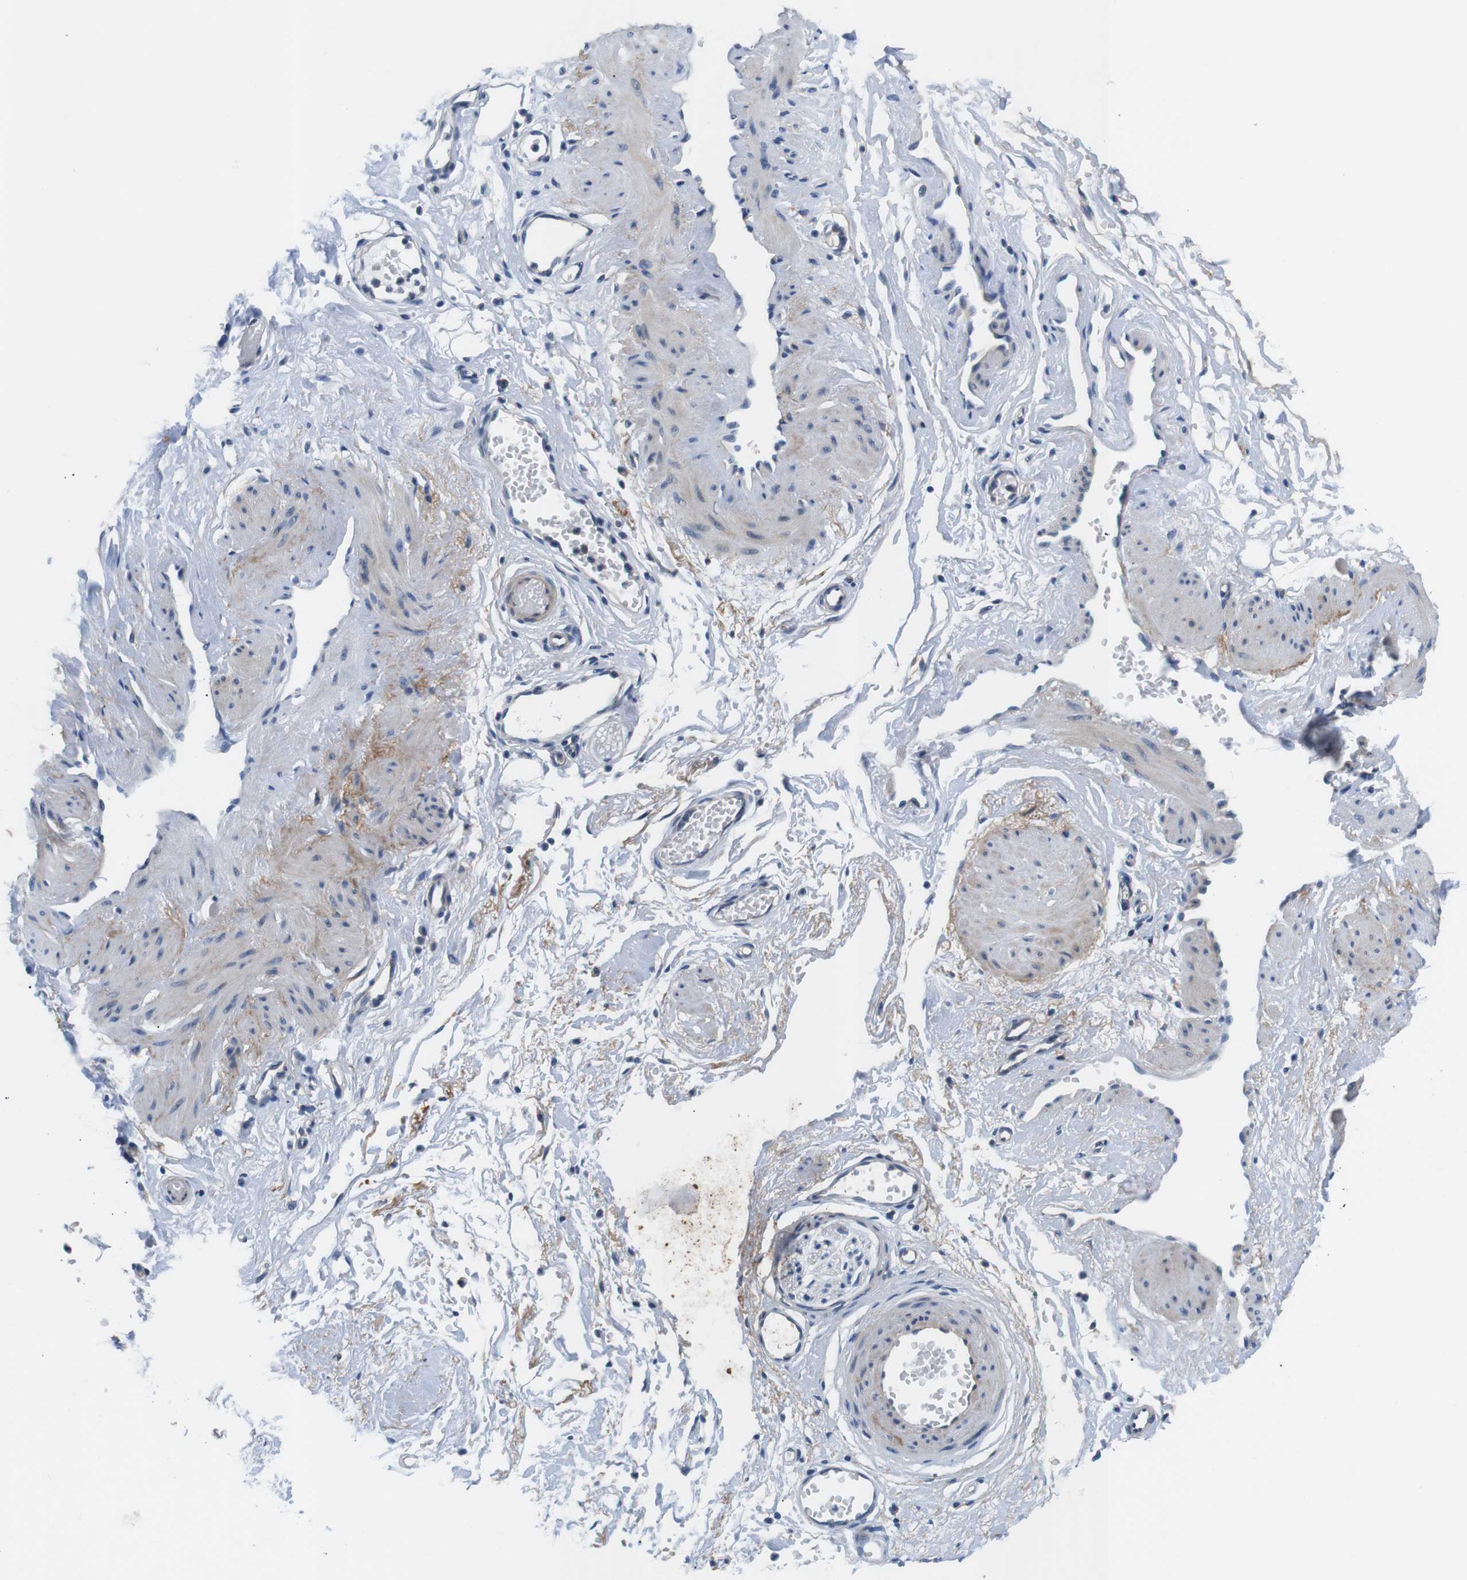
{"staining": {"intensity": "negative", "quantity": "none", "location": "none"}, "tissue": "adipose tissue", "cell_type": "Adipocytes", "image_type": "normal", "snomed": [{"axis": "morphology", "description": "Normal tissue, NOS"}, {"axis": "topography", "description": "Soft tissue"}, {"axis": "topography", "description": "Vascular tissue"}], "caption": "Immunohistochemistry histopathology image of benign adipose tissue: human adipose tissue stained with DAB (3,3'-diaminobenzidine) displays no significant protein positivity in adipocytes.", "gene": "SLC30A1", "patient": {"sex": "female", "age": 35}}